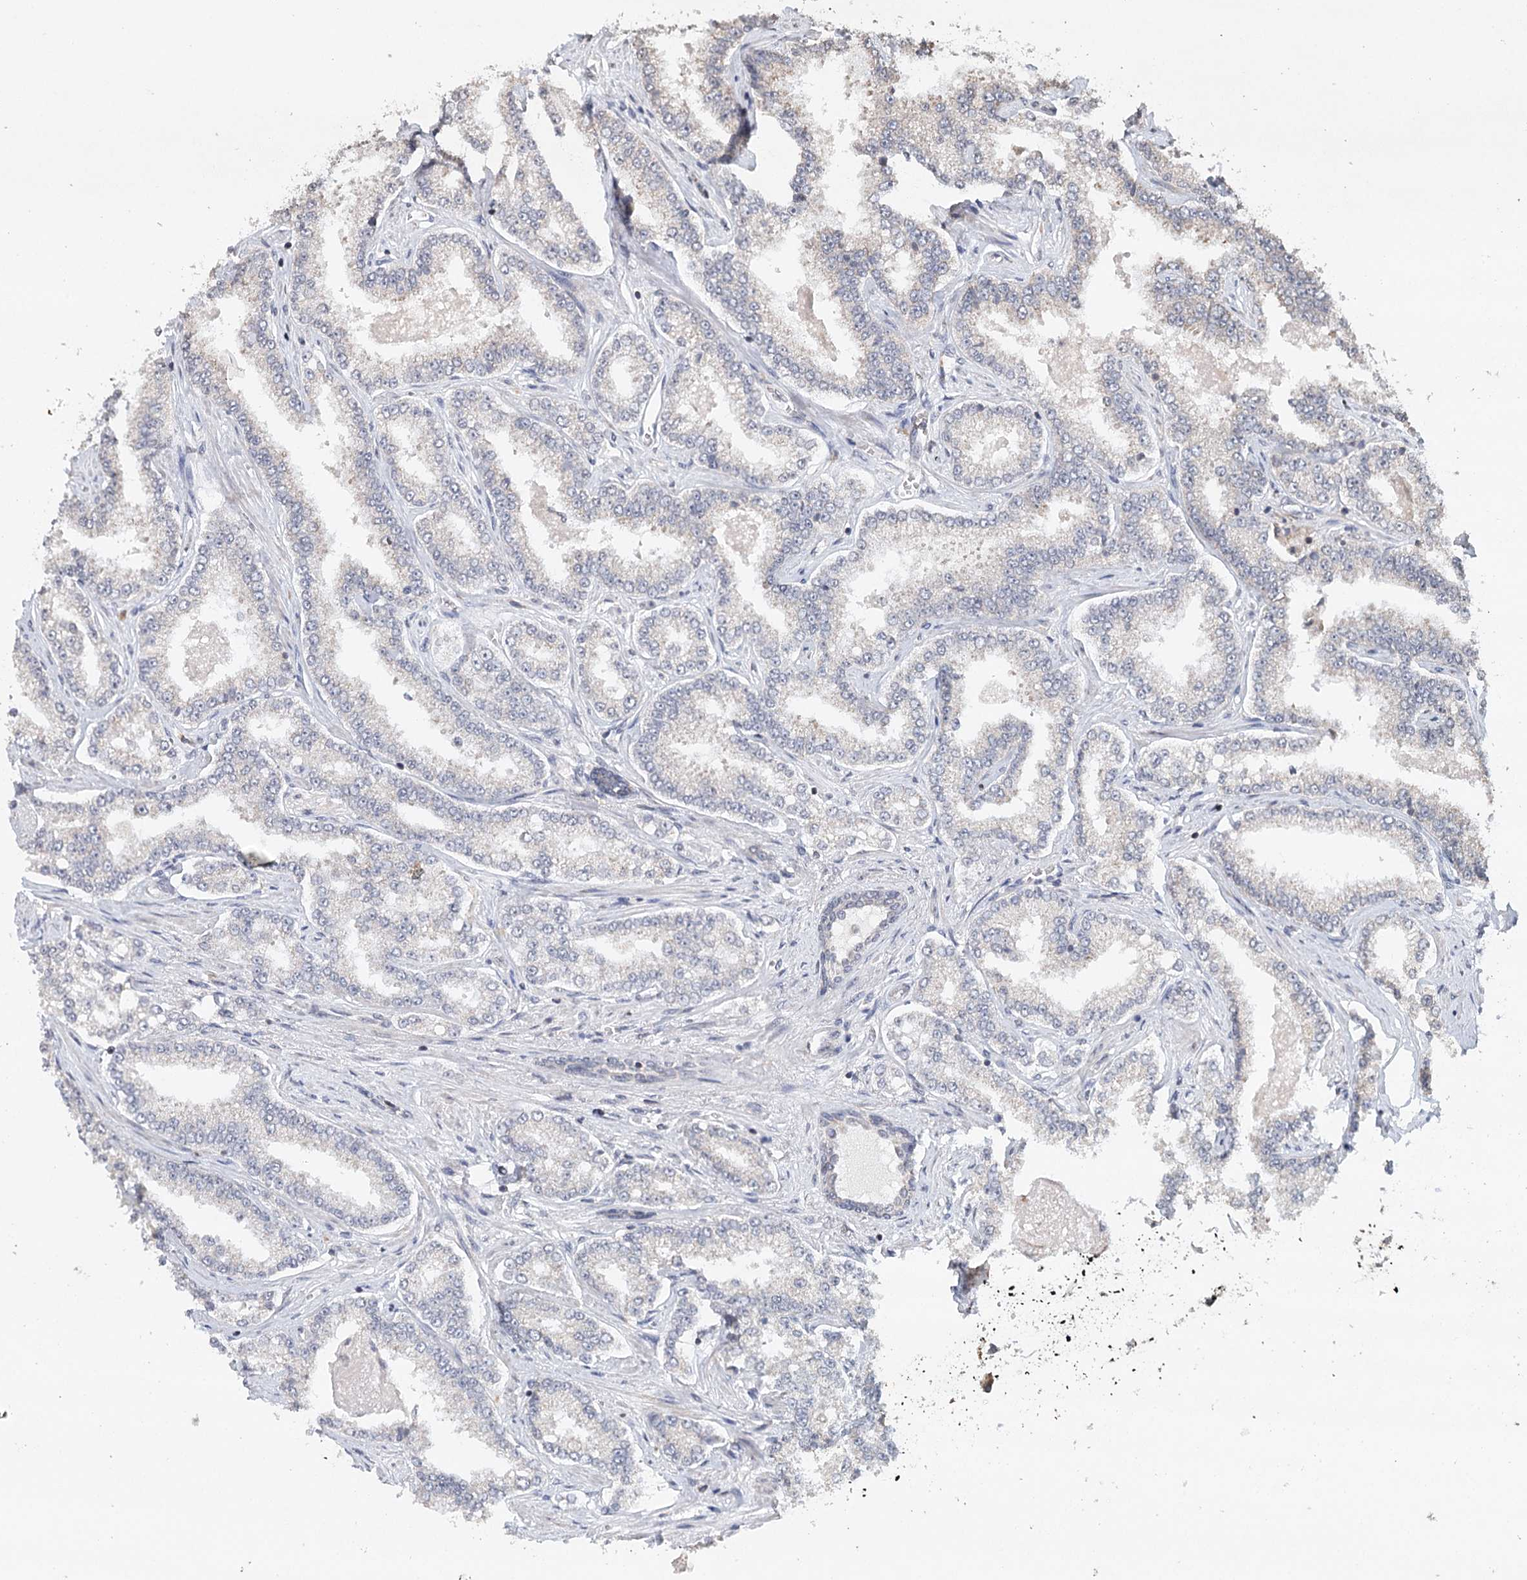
{"staining": {"intensity": "negative", "quantity": "none", "location": "none"}, "tissue": "prostate cancer", "cell_type": "Tumor cells", "image_type": "cancer", "snomed": [{"axis": "morphology", "description": "Normal tissue, NOS"}, {"axis": "morphology", "description": "Adenocarcinoma, High grade"}, {"axis": "topography", "description": "Prostate"}], "caption": "Prostate cancer stained for a protein using IHC reveals no expression tumor cells.", "gene": "ICOS", "patient": {"sex": "male", "age": 83}}